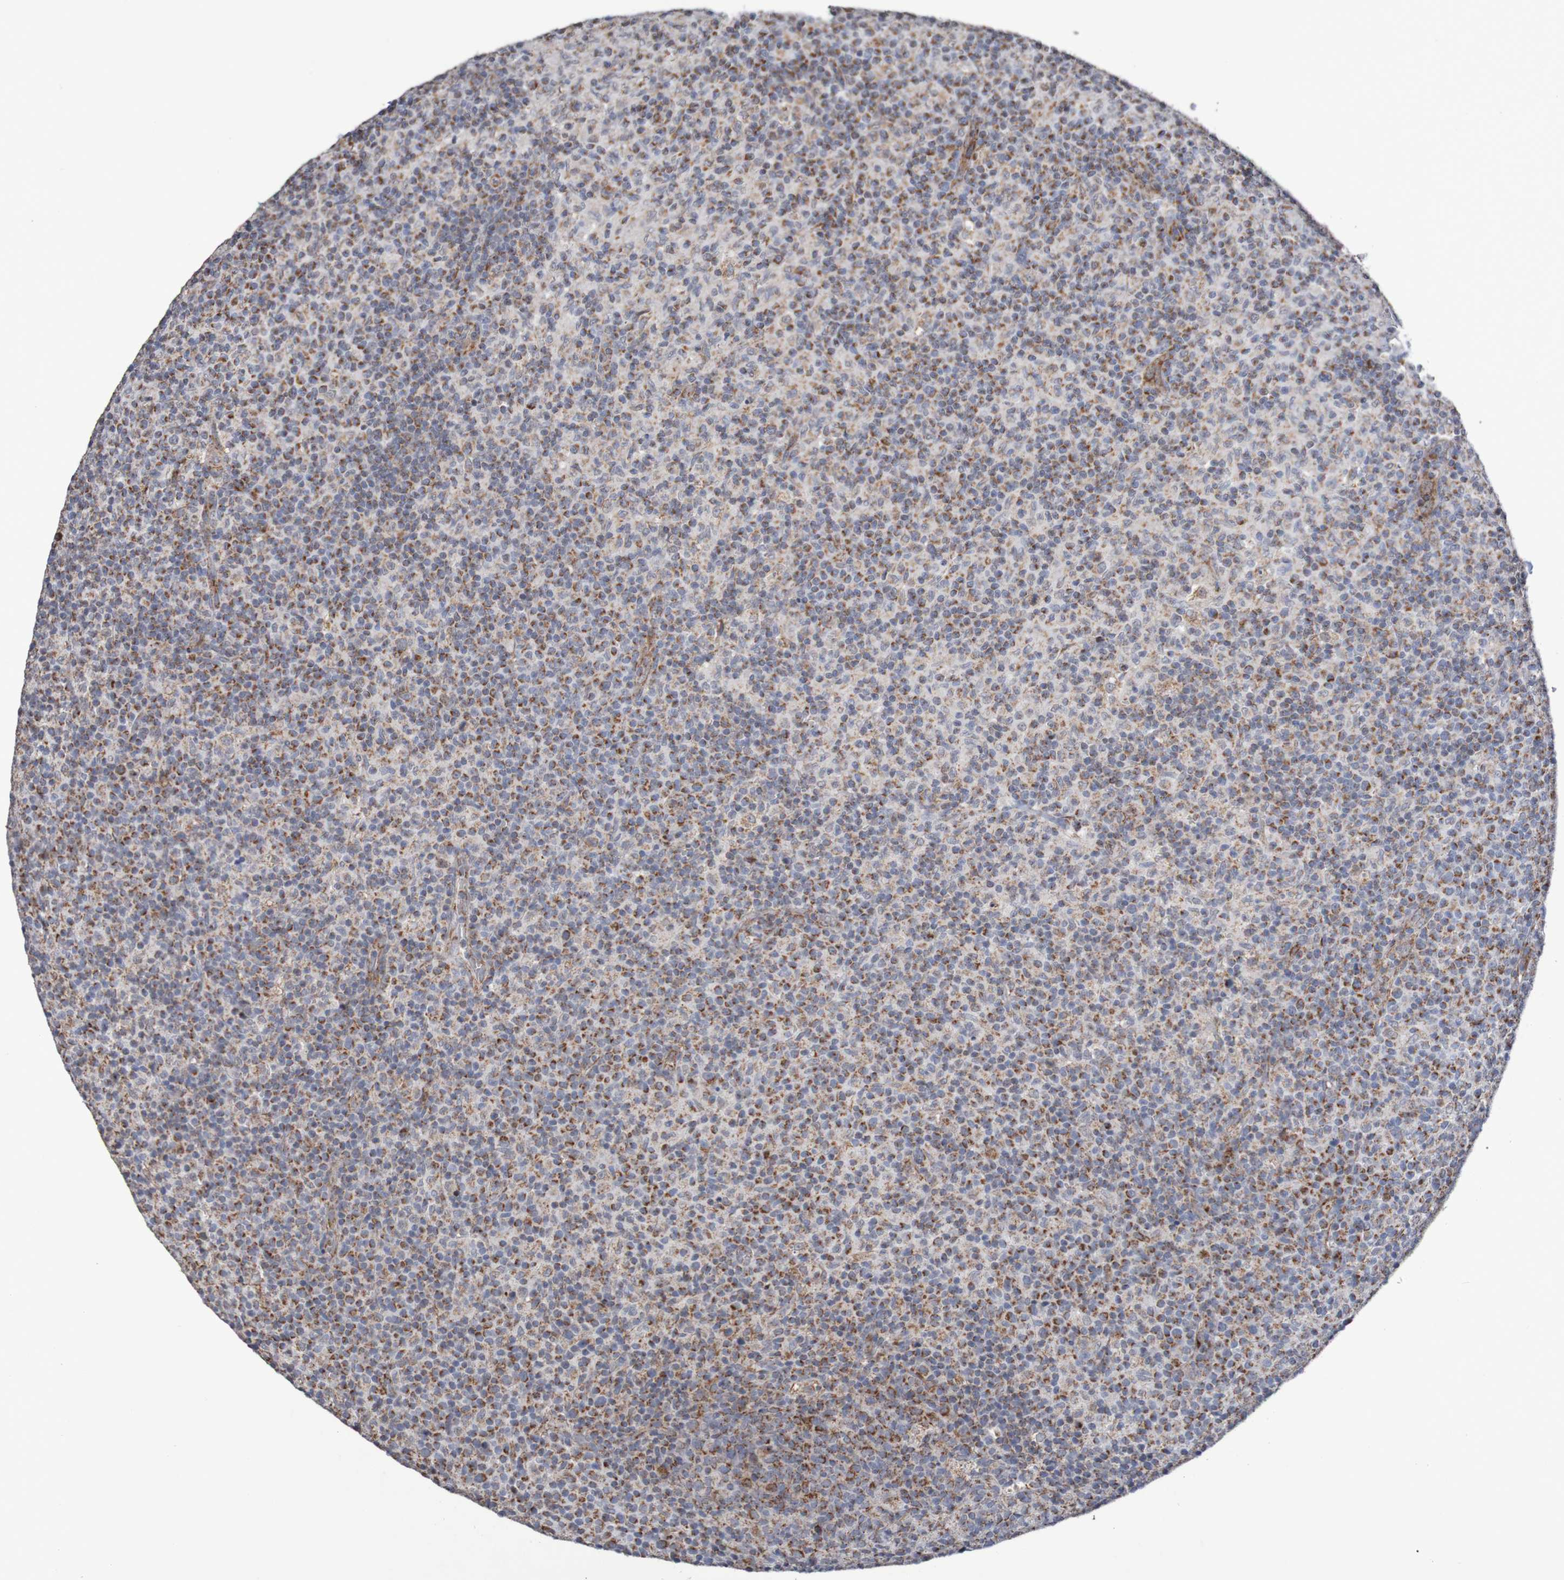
{"staining": {"intensity": "strong", "quantity": ">75%", "location": "cytoplasmic/membranous"}, "tissue": "lymph node", "cell_type": "Non-germinal center cells", "image_type": "normal", "snomed": [{"axis": "morphology", "description": "Normal tissue, NOS"}, {"axis": "morphology", "description": "Inflammation, NOS"}, {"axis": "topography", "description": "Lymph node"}], "caption": "A high amount of strong cytoplasmic/membranous staining is seen in approximately >75% of non-germinal center cells in benign lymph node. The protein of interest is shown in brown color, while the nuclei are stained blue.", "gene": "DVL1", "patient": {"sex": "male", "age": 55}}